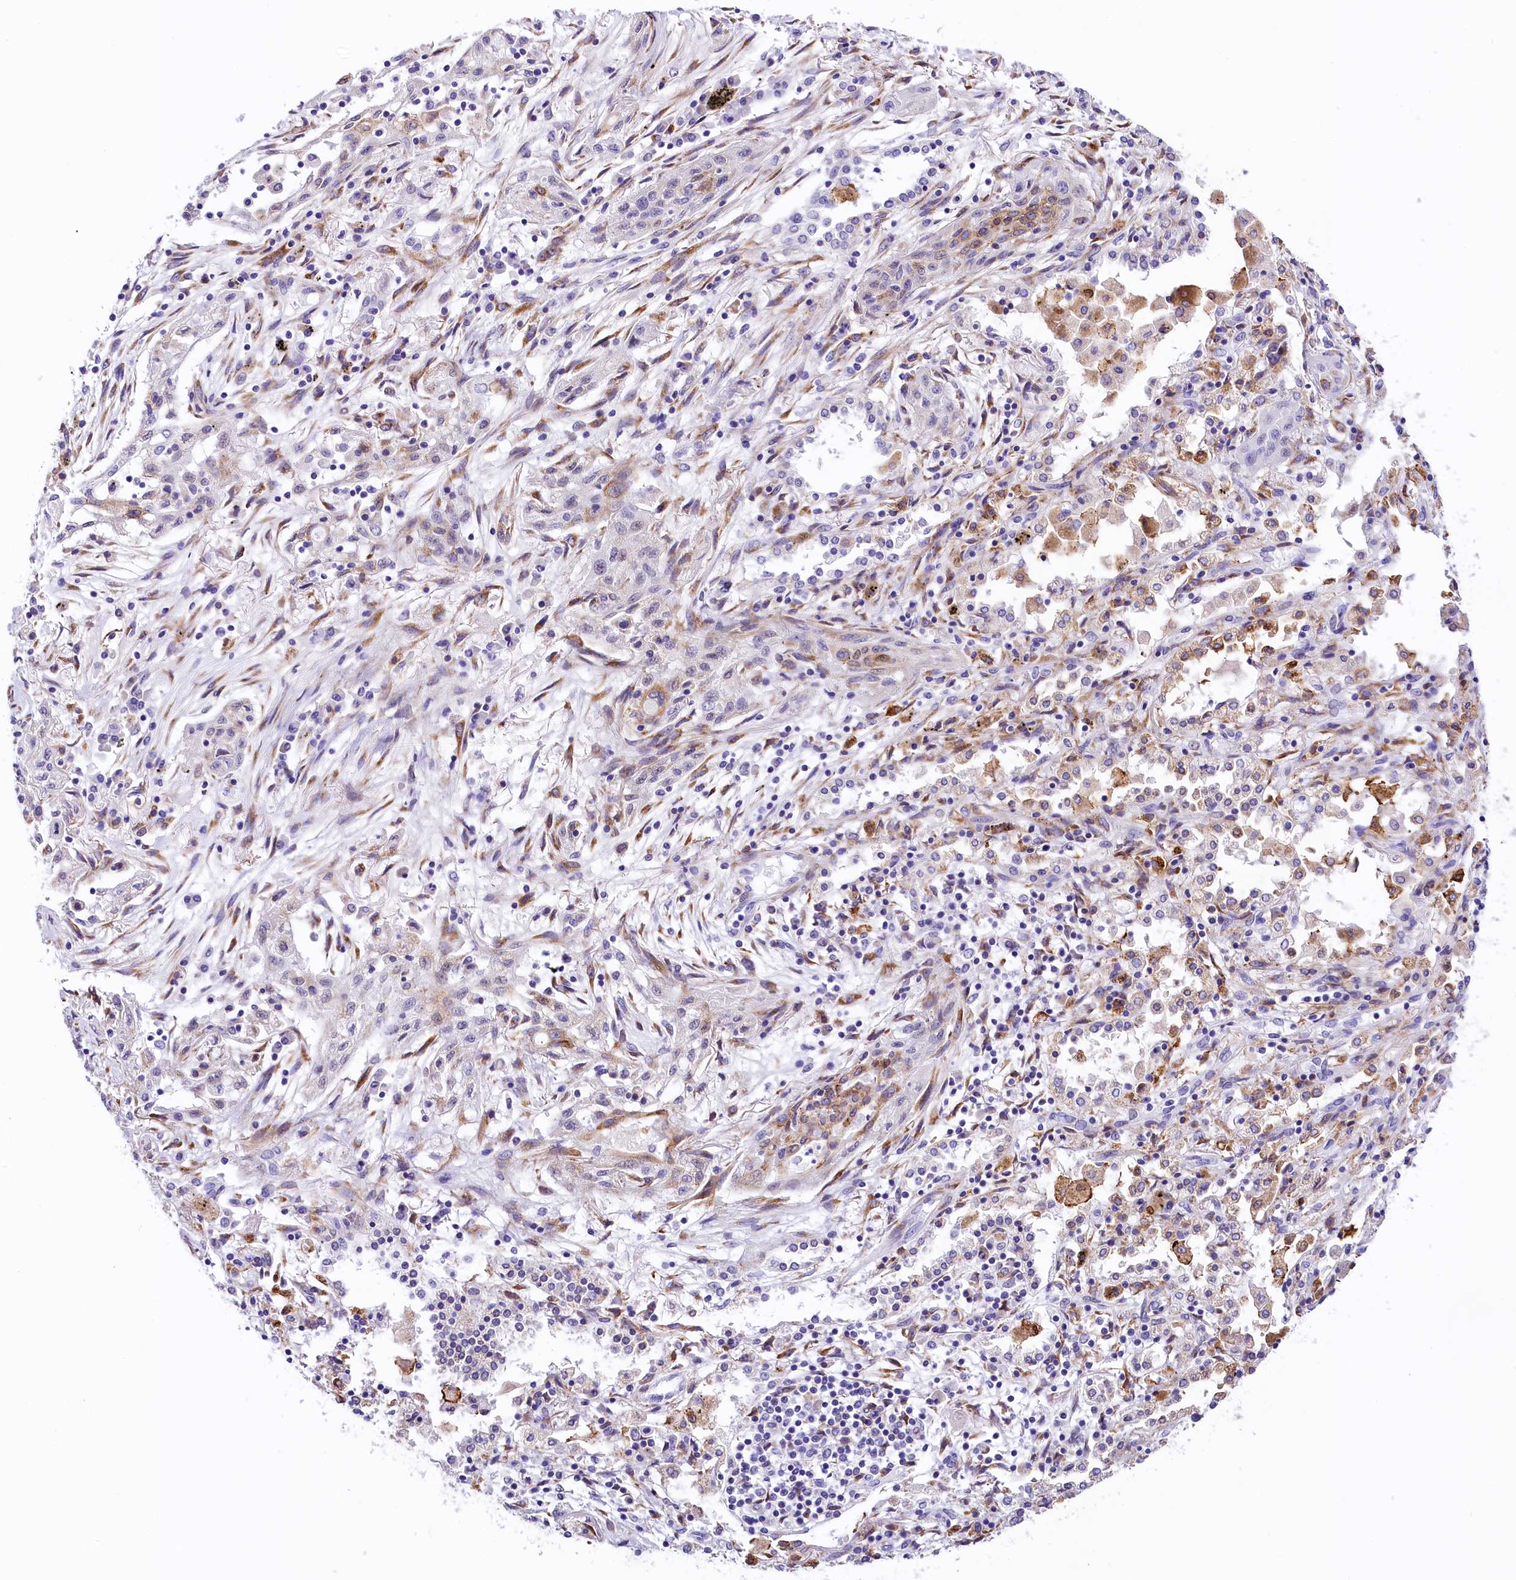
{"staining": {"intensity": "negative", "quantity": "none", "location": "none"}, "tissue": "lung cancer", "cell_type": "Tumor cells", "image_type": "cancer", "snomed": [{"axis": "morphology", "description": "Squamous cell carcinoma, NOS"}, {"axis": "topography", "description": "Lung"}], "caption": "A micrograph of human lung cancer is negative for staining in tumor cells. (Immunohistochemistry (ihc), brightfield microscopy, high magnification).", "gene": "ITGA1", "patient": {"sex": "female", "age": 47}}